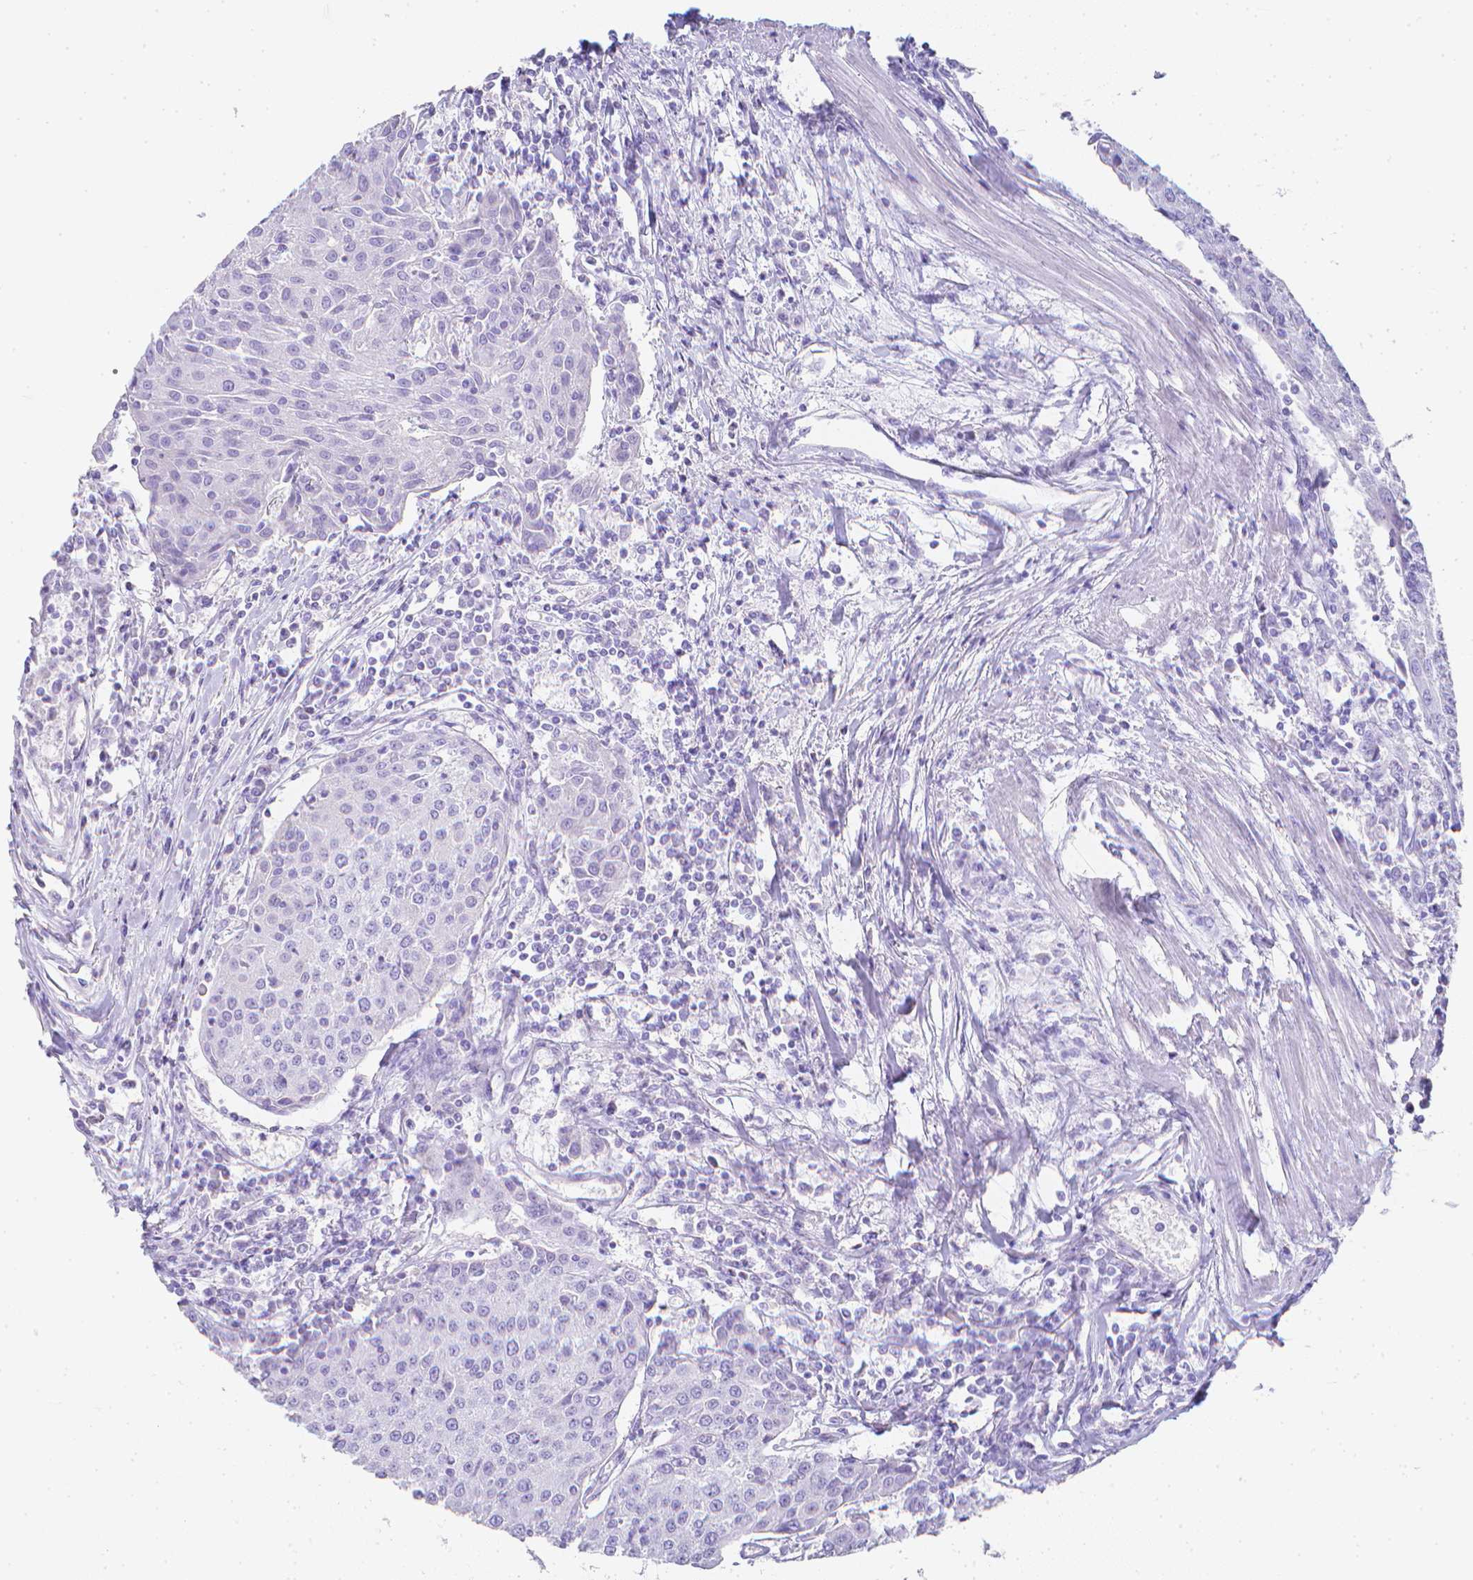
{"staining": {"intensity": "negative", "quantity": "none", "location": "none"}, "tissue": "urothelial cancer", "cell_type": "Tumor cells", "image_type": "cancer", "snomed": [{"axis": "morphology", "description": "Urothelial carcinoma, High grade"}, {"axis": "topography", "description": "Urinary bladder"}], "caption": "This is an immunohistochemistry photomicrograph of urothelial carcinoma (high-grade). There is no positivity in tumor cells.", "gene": "LGALS4", "patient": {"sex": "female", "age": 85}}